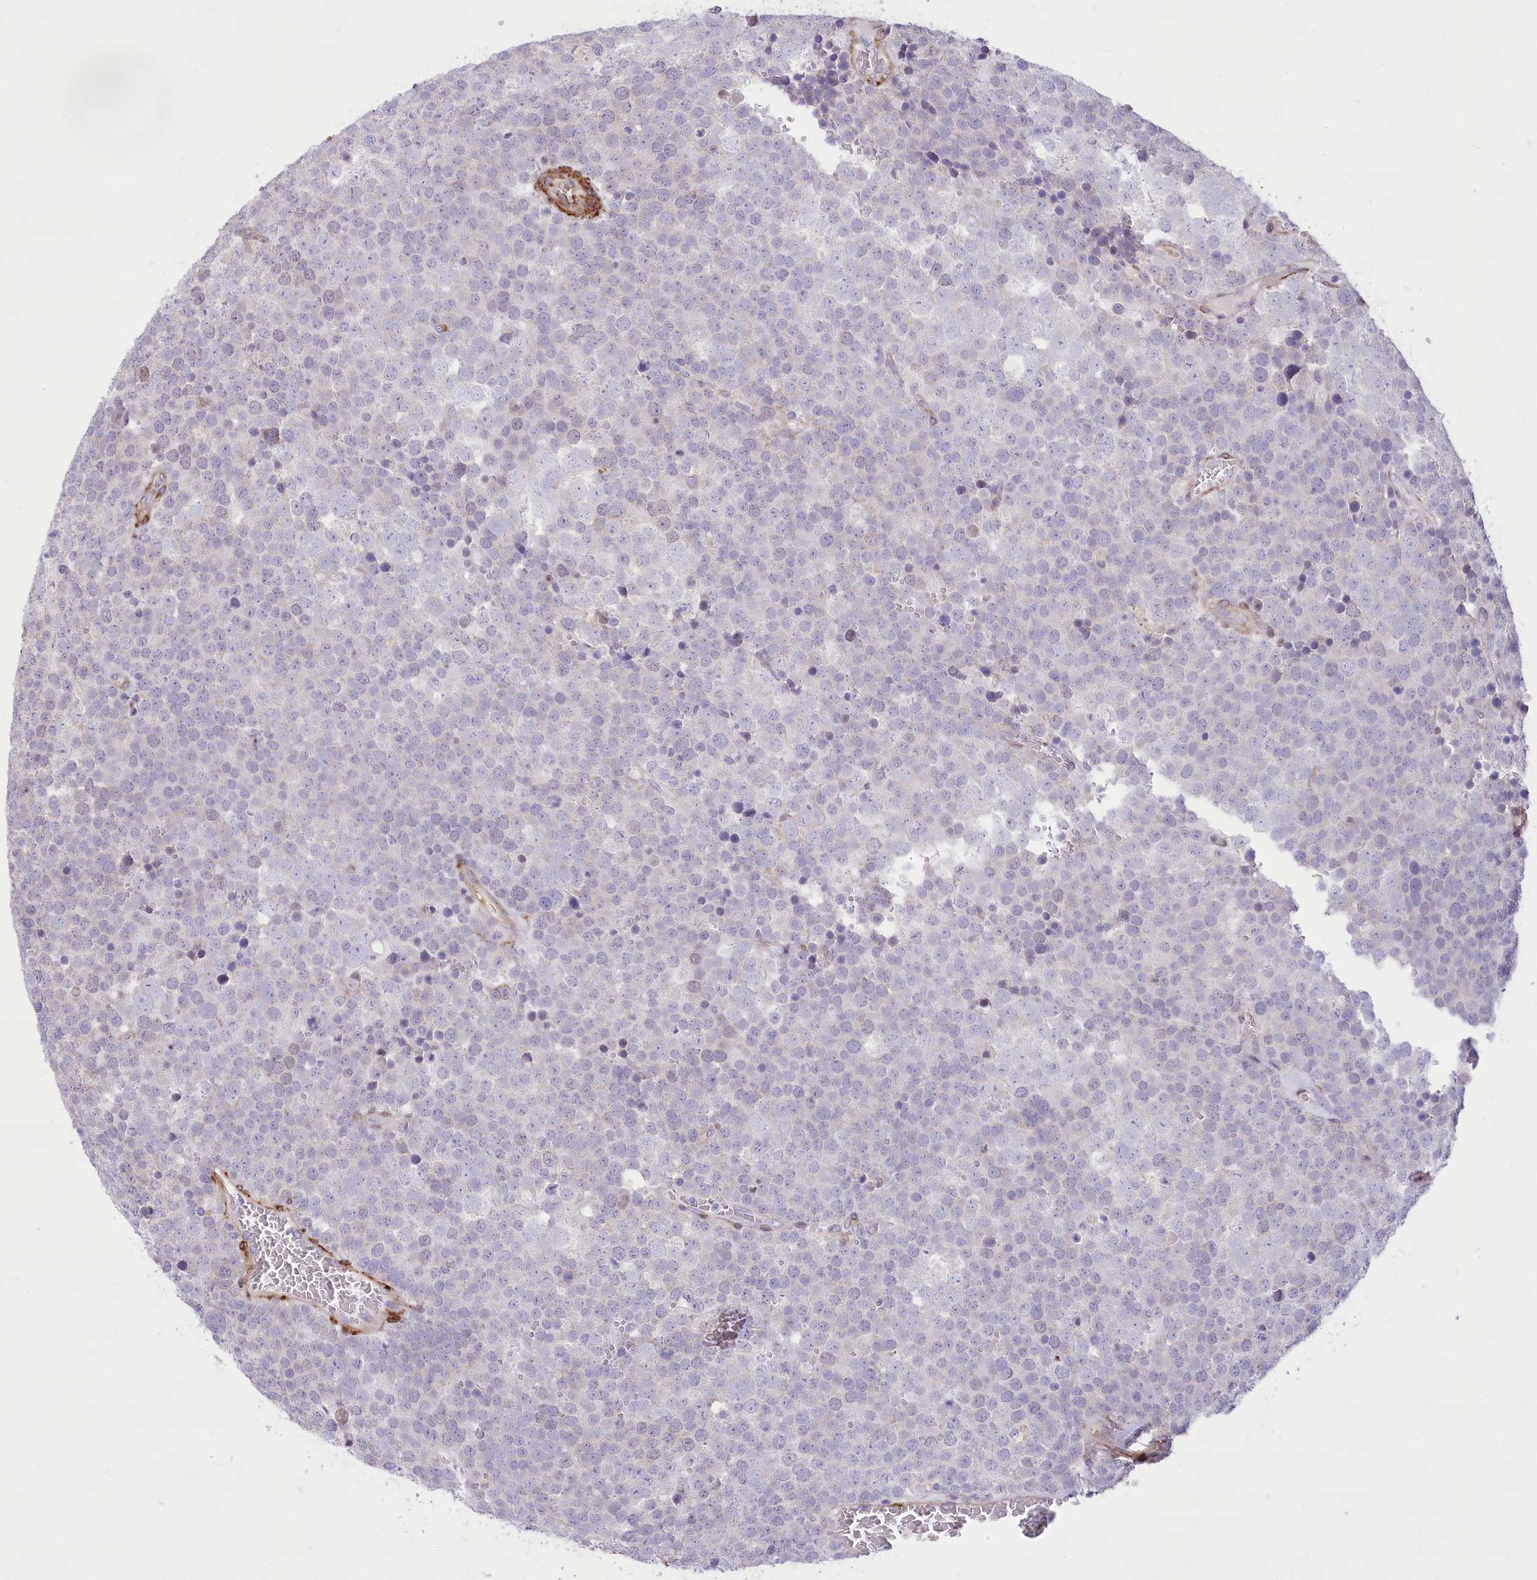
{"staining": {"intensity": "negative", "quantity": "none", "location": "none"}, "tissue": "testis cancer", "cell_type": "Tumor cells", "image_type": "cancer", "snomed": [{"axis": "morphology", "description": "Seminoma, NOS"}, {"axis": "topography", "description": "Testis"}], "caption": "IHC image of neoplastic tissue: testis cancer (seminoma) stained with DAB exhibits no significant protein positivity in tumor cells. (Brightfield microscopy of DAB IHC at high magnification).", "gene": "ANGPTL3", "patient": {"sex": "male", "age": 71}}